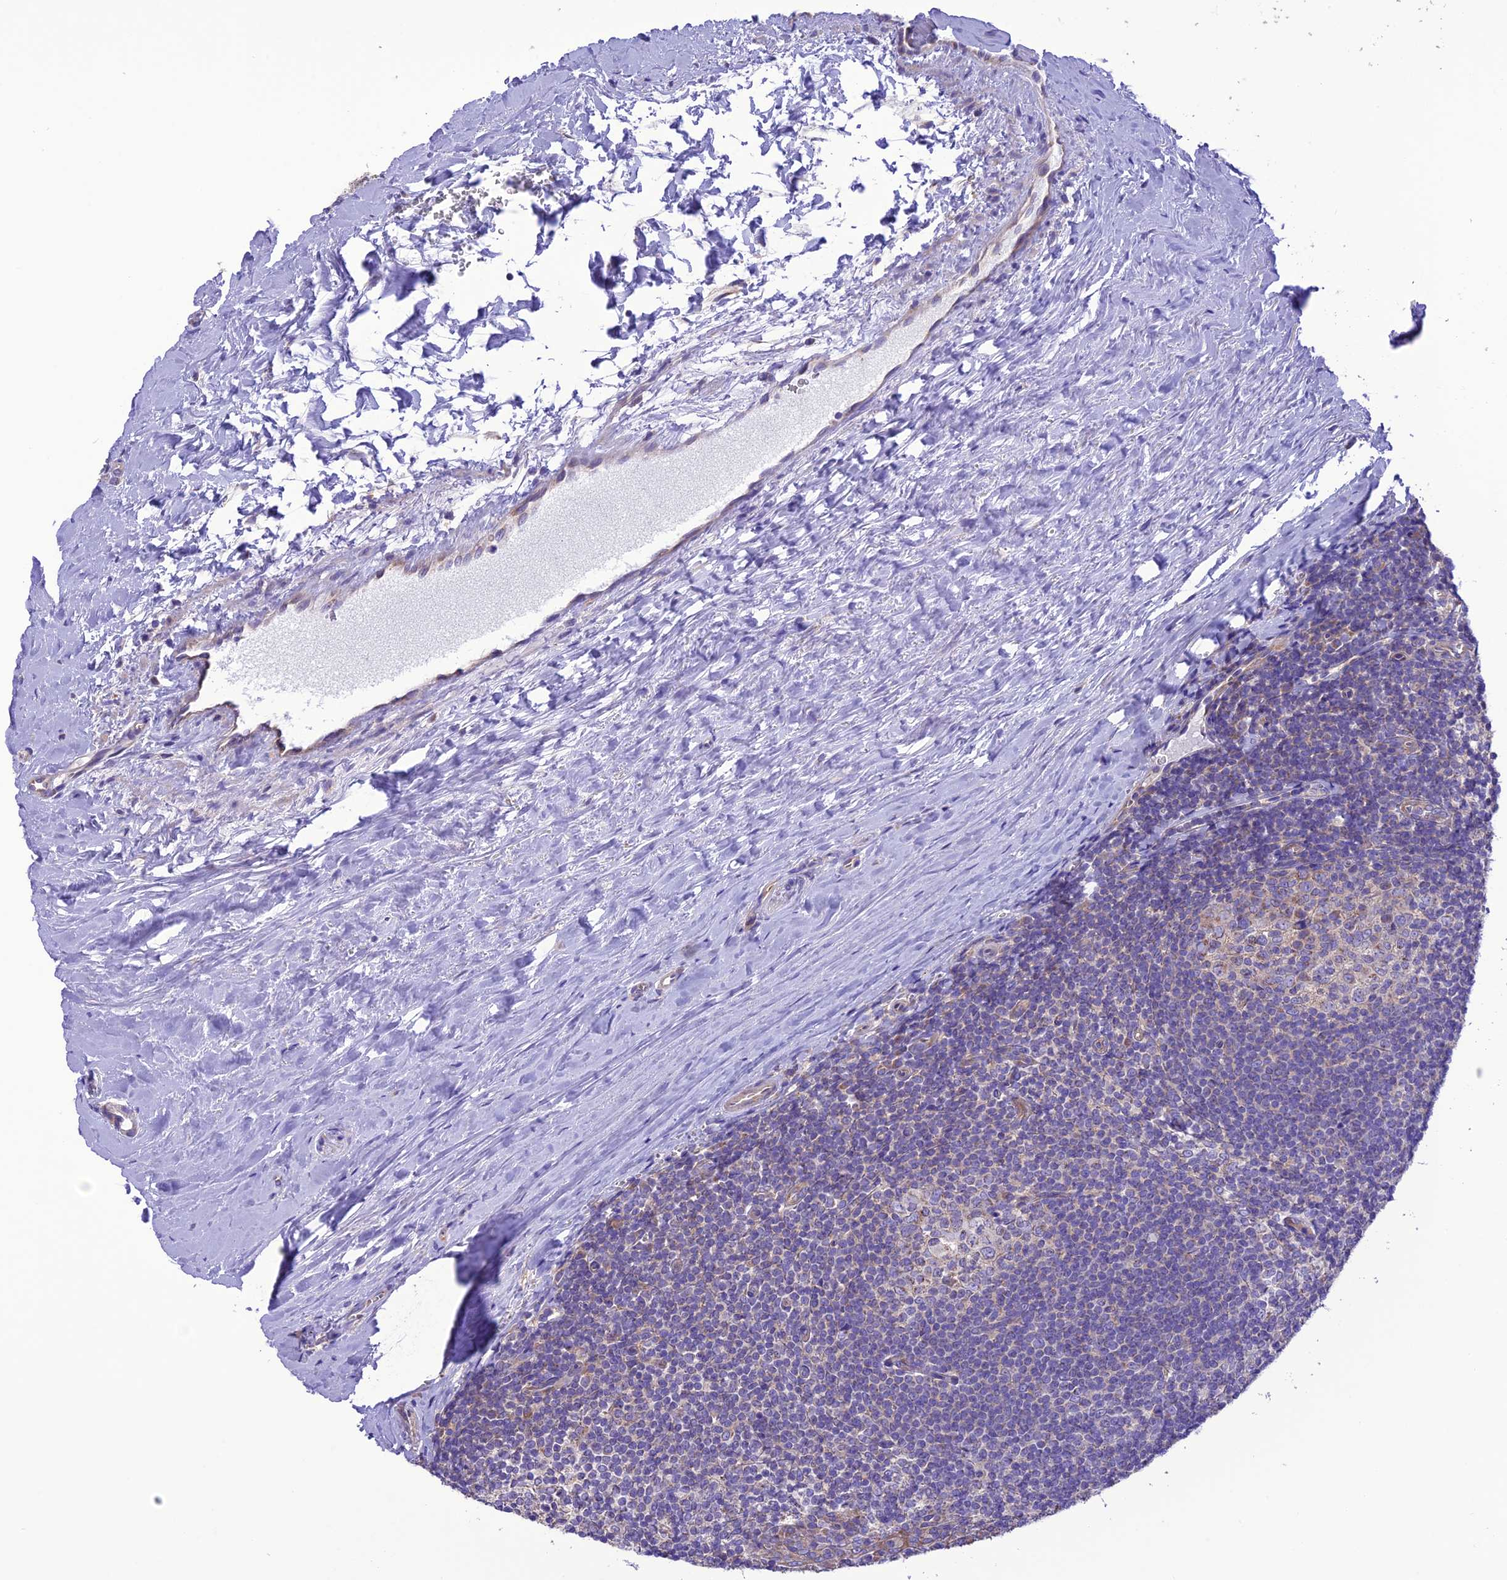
{"staining": {"intensity": "moderate", "quantity": "<25%", "location": "cytoplasmic/membranous"}, "tissue": "tonsil", "cell_type": "Germinal center cells", "image_type": "normal", "snomed": [{"axis": "morphology", "description": "Normal tissue, NOS"}, {"axis": "topography", "description": "Tonsil"}], "caption": "Human tonsil stained for a protein (brown) demonstrates moderate cytoplasmic/membranous positive positivity in approximately <25% of germinal center cells.", "gene": "MAP3K12", "patient": {"sex": "male", "age": 27}}